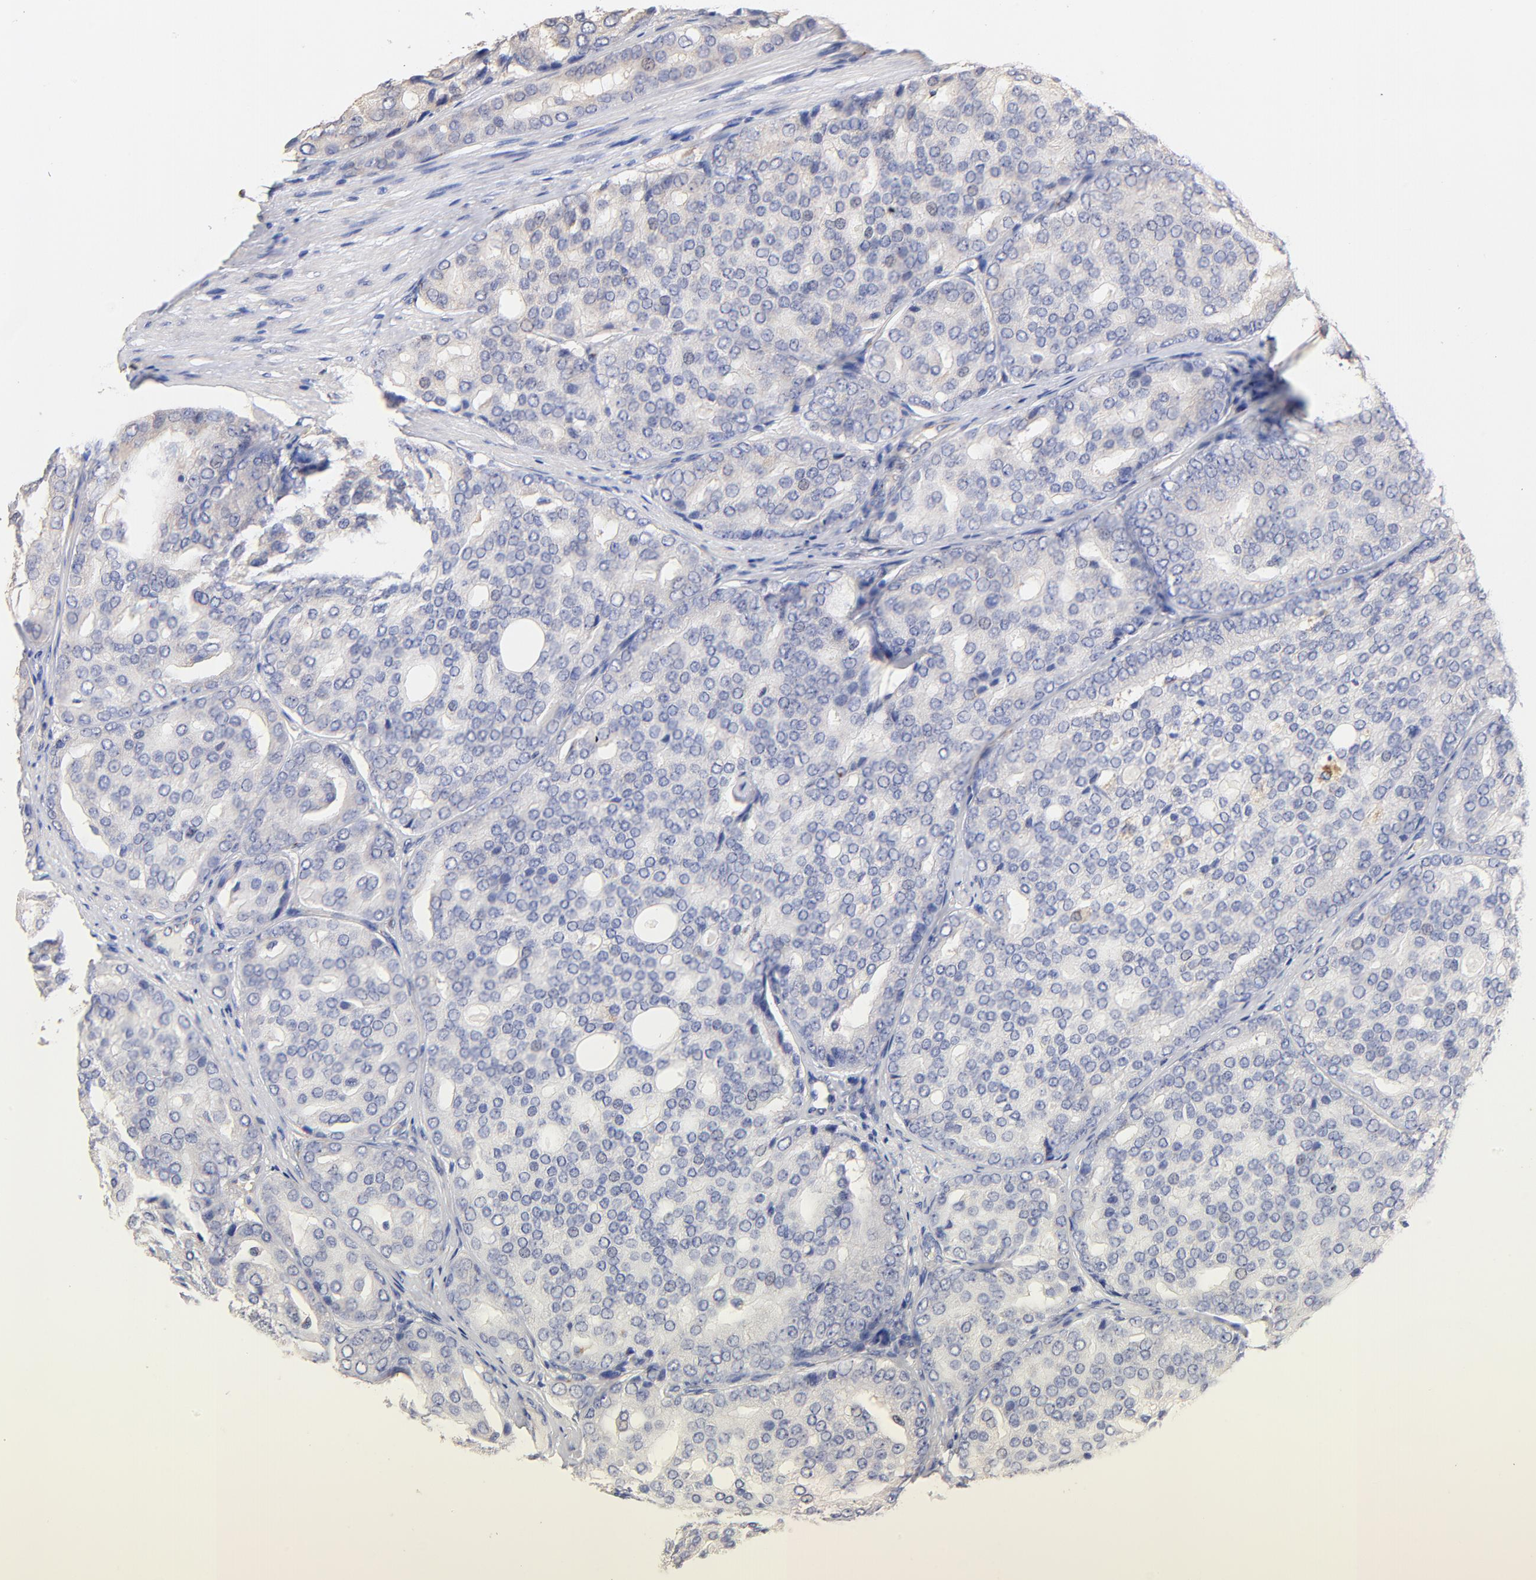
{"staining": {"intensity": "negative", "quantity": "none", "location": "none"}, "tissue": "prostate cancer", "cell_type": "Tumor cells", "image_type": "cancer", "snomed": [{"axis": "morphology", "description": "Adenocarcinoma, High grade"}, {"axis": "topography", "description": "Prostate"}], "caption": "Tumor cells are negative for protein expression in human prostate adenocarcinoma (high-grade).", "gene": "FMNL3", "patient": {"sex": "male", "age": 64}}